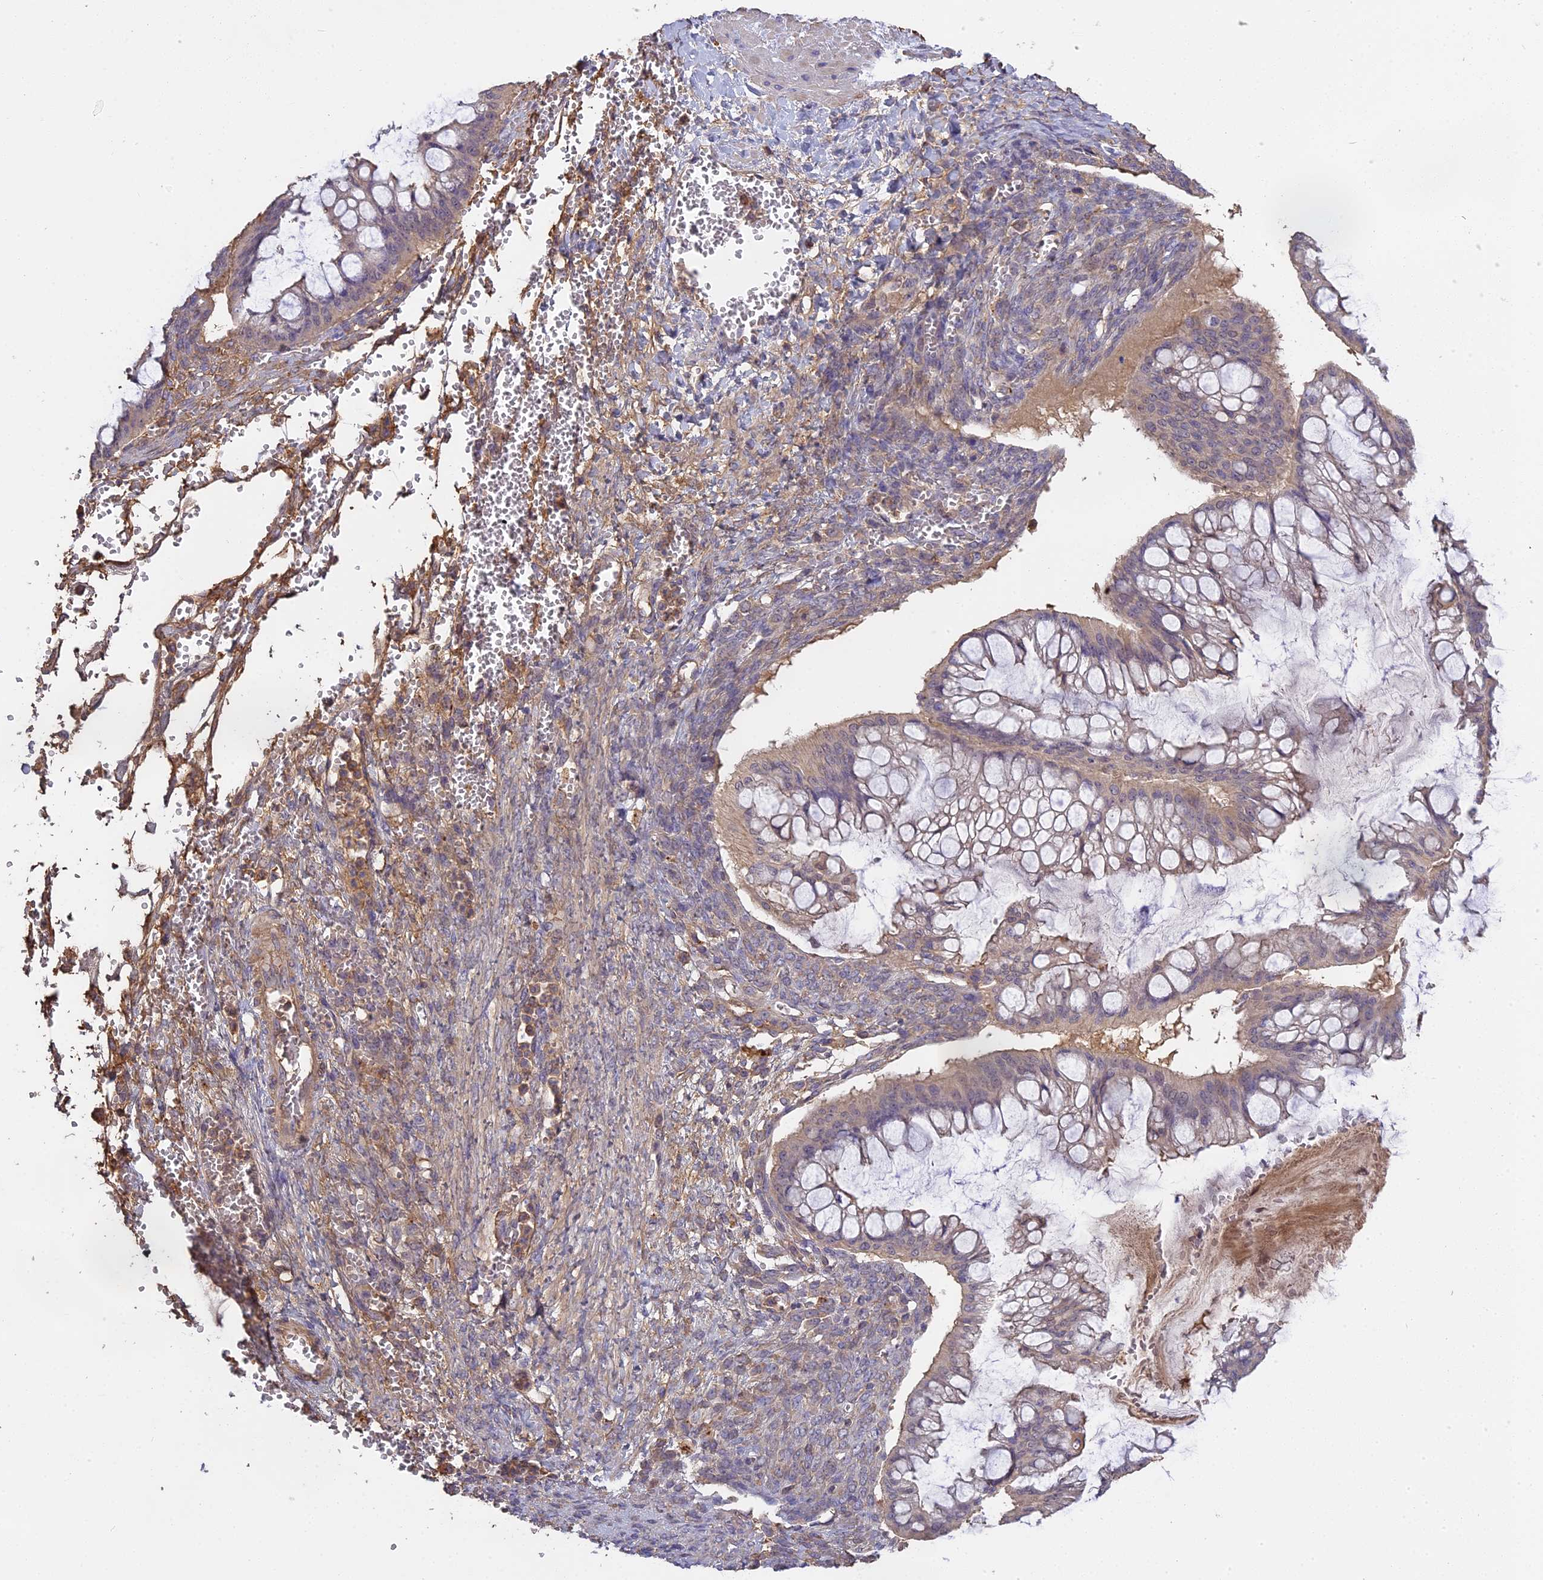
{"staining": {"intensity": "weak", "quantity": "<25%", "location": "cytoplasmic/membranous"}, "tissue": "ovarian cancer", "cell_type": "Tumor cells", "image_type": "cancer", "snomed": [{"axis": "morphology", "description": "Cystadenocarcinoma, mucinous, NOS"}, {"axis": "topography", "description": "Ovary"}], "caption": "This is an immunohistochemistry (IHC) micrograph of human ovarian cancer (mucinous cystadenocarcinoma). There is no staining in tumor cells.", "gene": "CFAP119", "patient": {"sex": "female", "age": 73}}